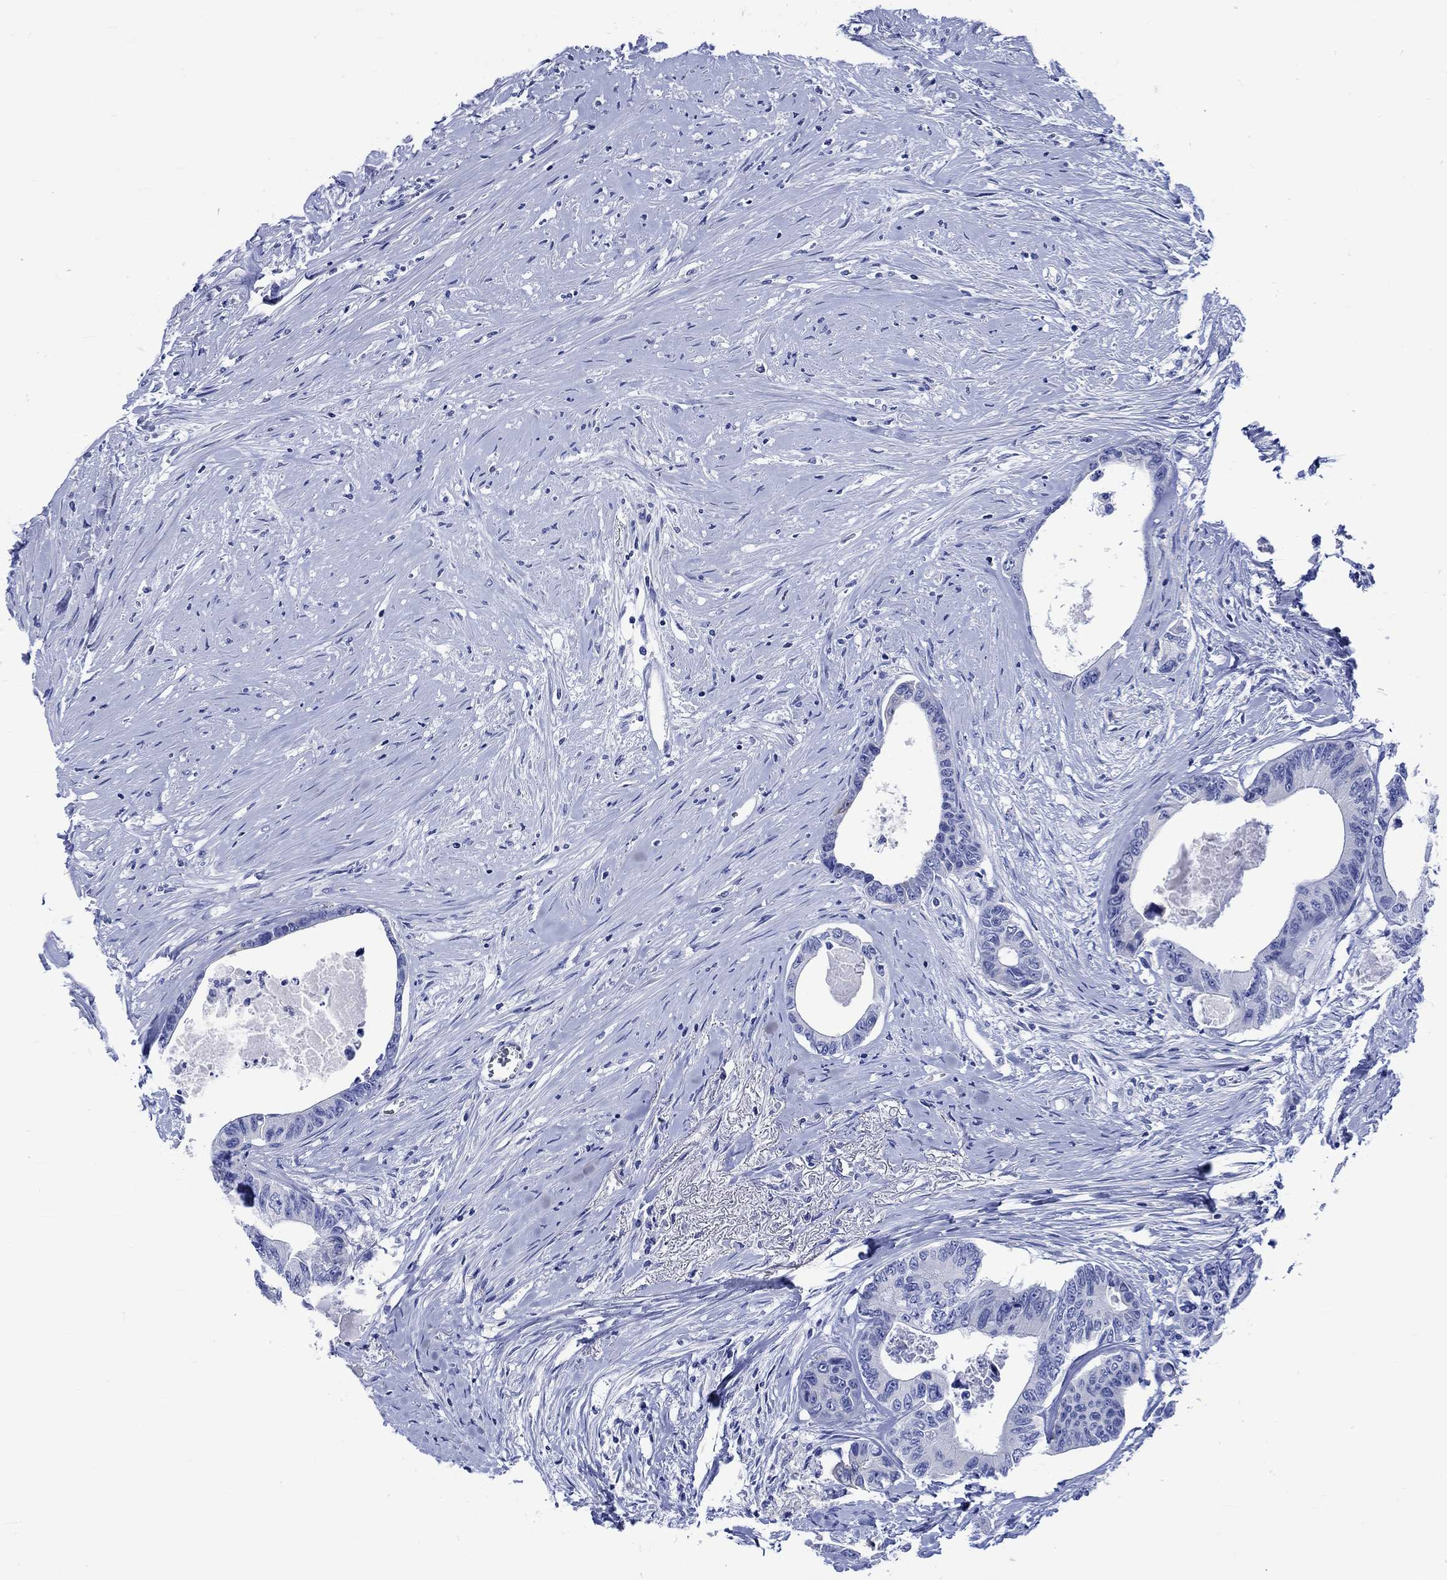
{"staining": {"intensity": "negative", "quantity": "none", "location": "none"}, "tissue": "colorectal cancer", "cell_type": "Tumor cells", "image_type": "cancer", "snomed": [{"axis": "morphology", "description": "Adenocarcinoma, NOS"}, {"axis": "topography", "description": "Rectum"}], "caption": "Protein analysis of colorectal adenocarcinoma reveals no significant expression in tumor cells.", "gene": "KLHL33", "patient": {"sex": "male", "age": 59}}